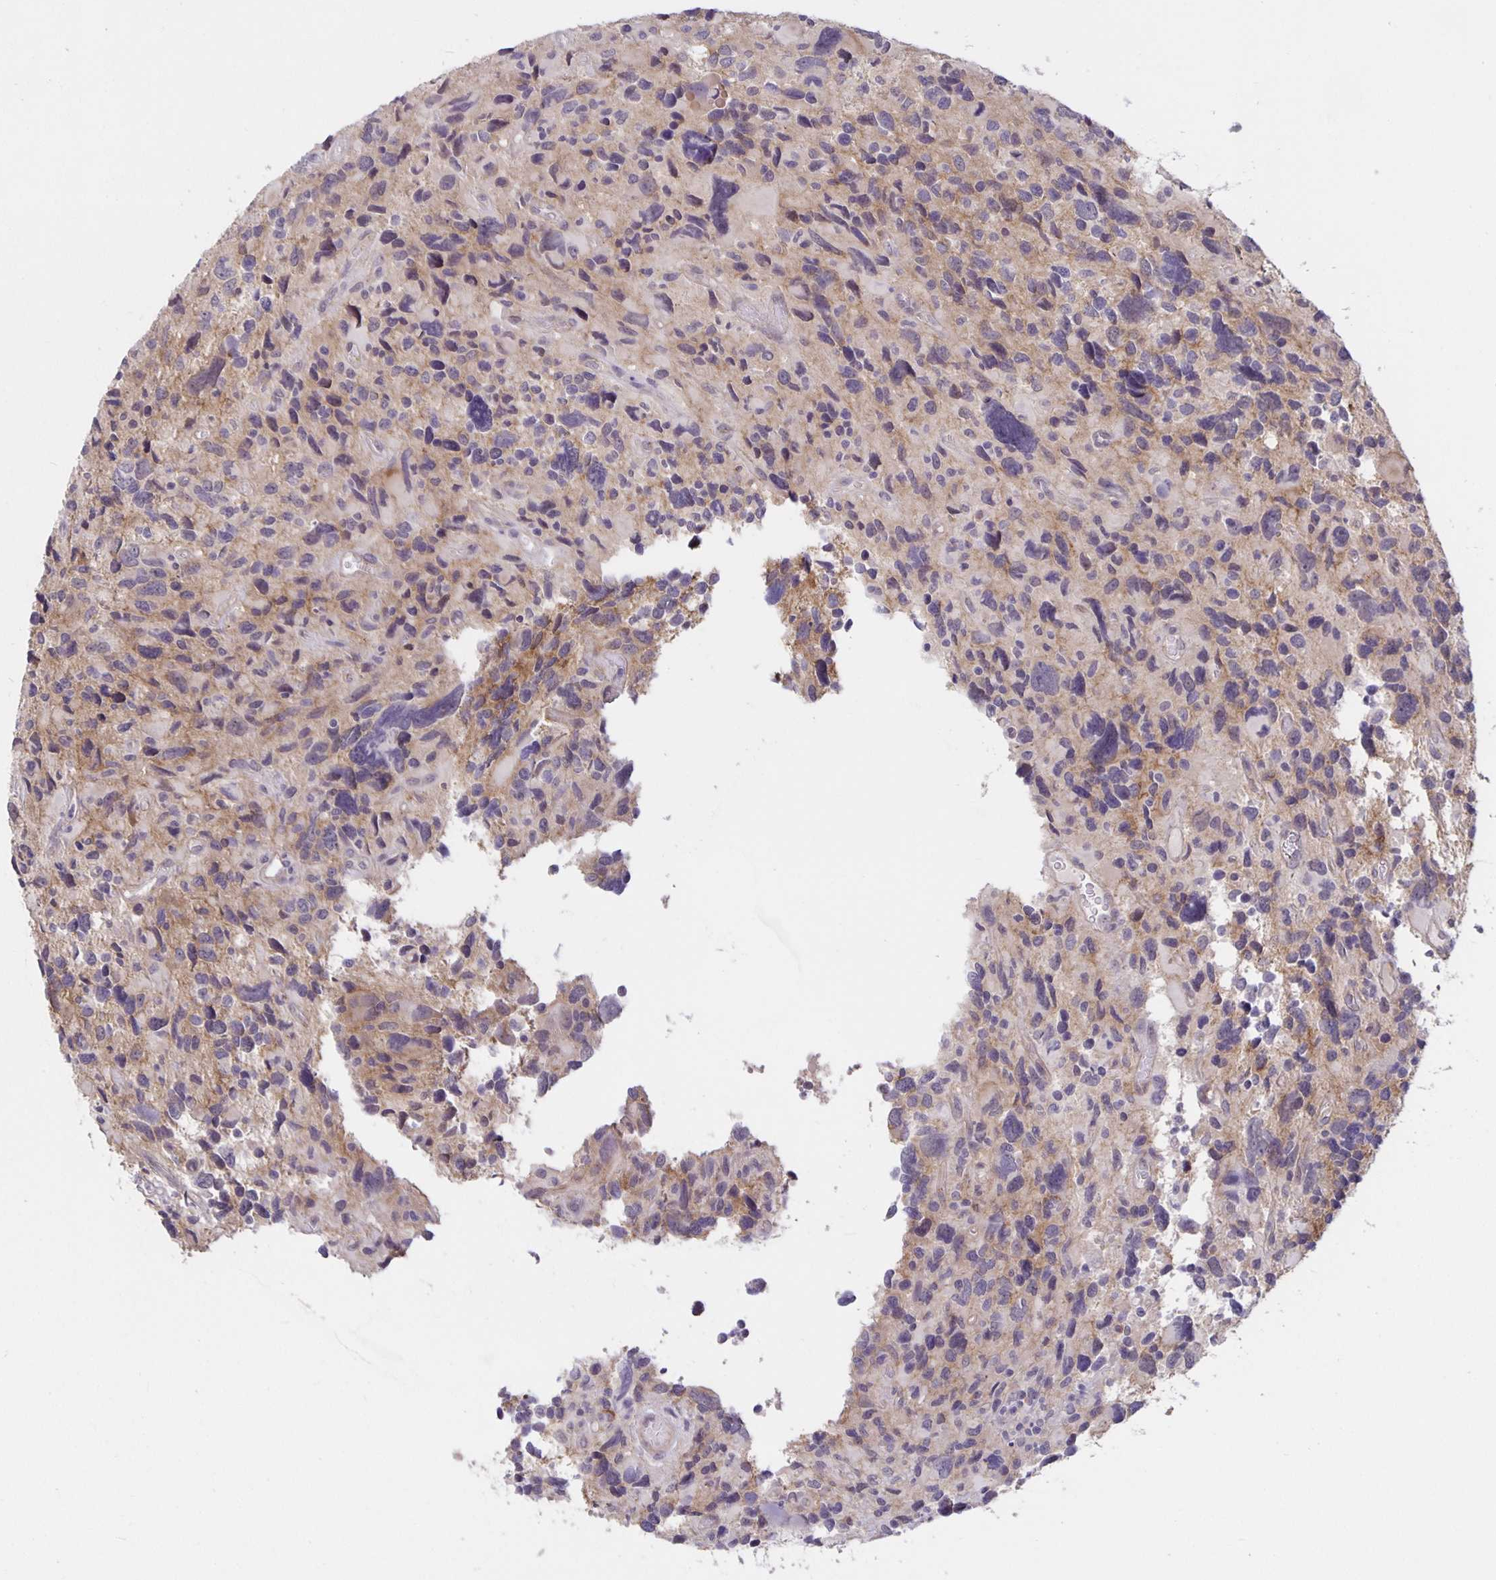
{"staining": {"intensity": "weak", "quantity": "<25%", "location": "cytoplasmic/membranous"}, "tissue": "glioma", "cell_type": "Tumor cells", "image_type": "cancer", "snomed": [{"axis": "morphology", "description": "Glioma, malignant, High grade"}, {"axis": "topography", "description": "Brain"}], "caption": "A high-resolution image shows immunohistochemistry (IHC) staining of high-grade glioma (malignant), which exhibits no significant positivity in tumor cells.", "gene": "ARVCF", "patient": {"sex": "male", "age": 46}}